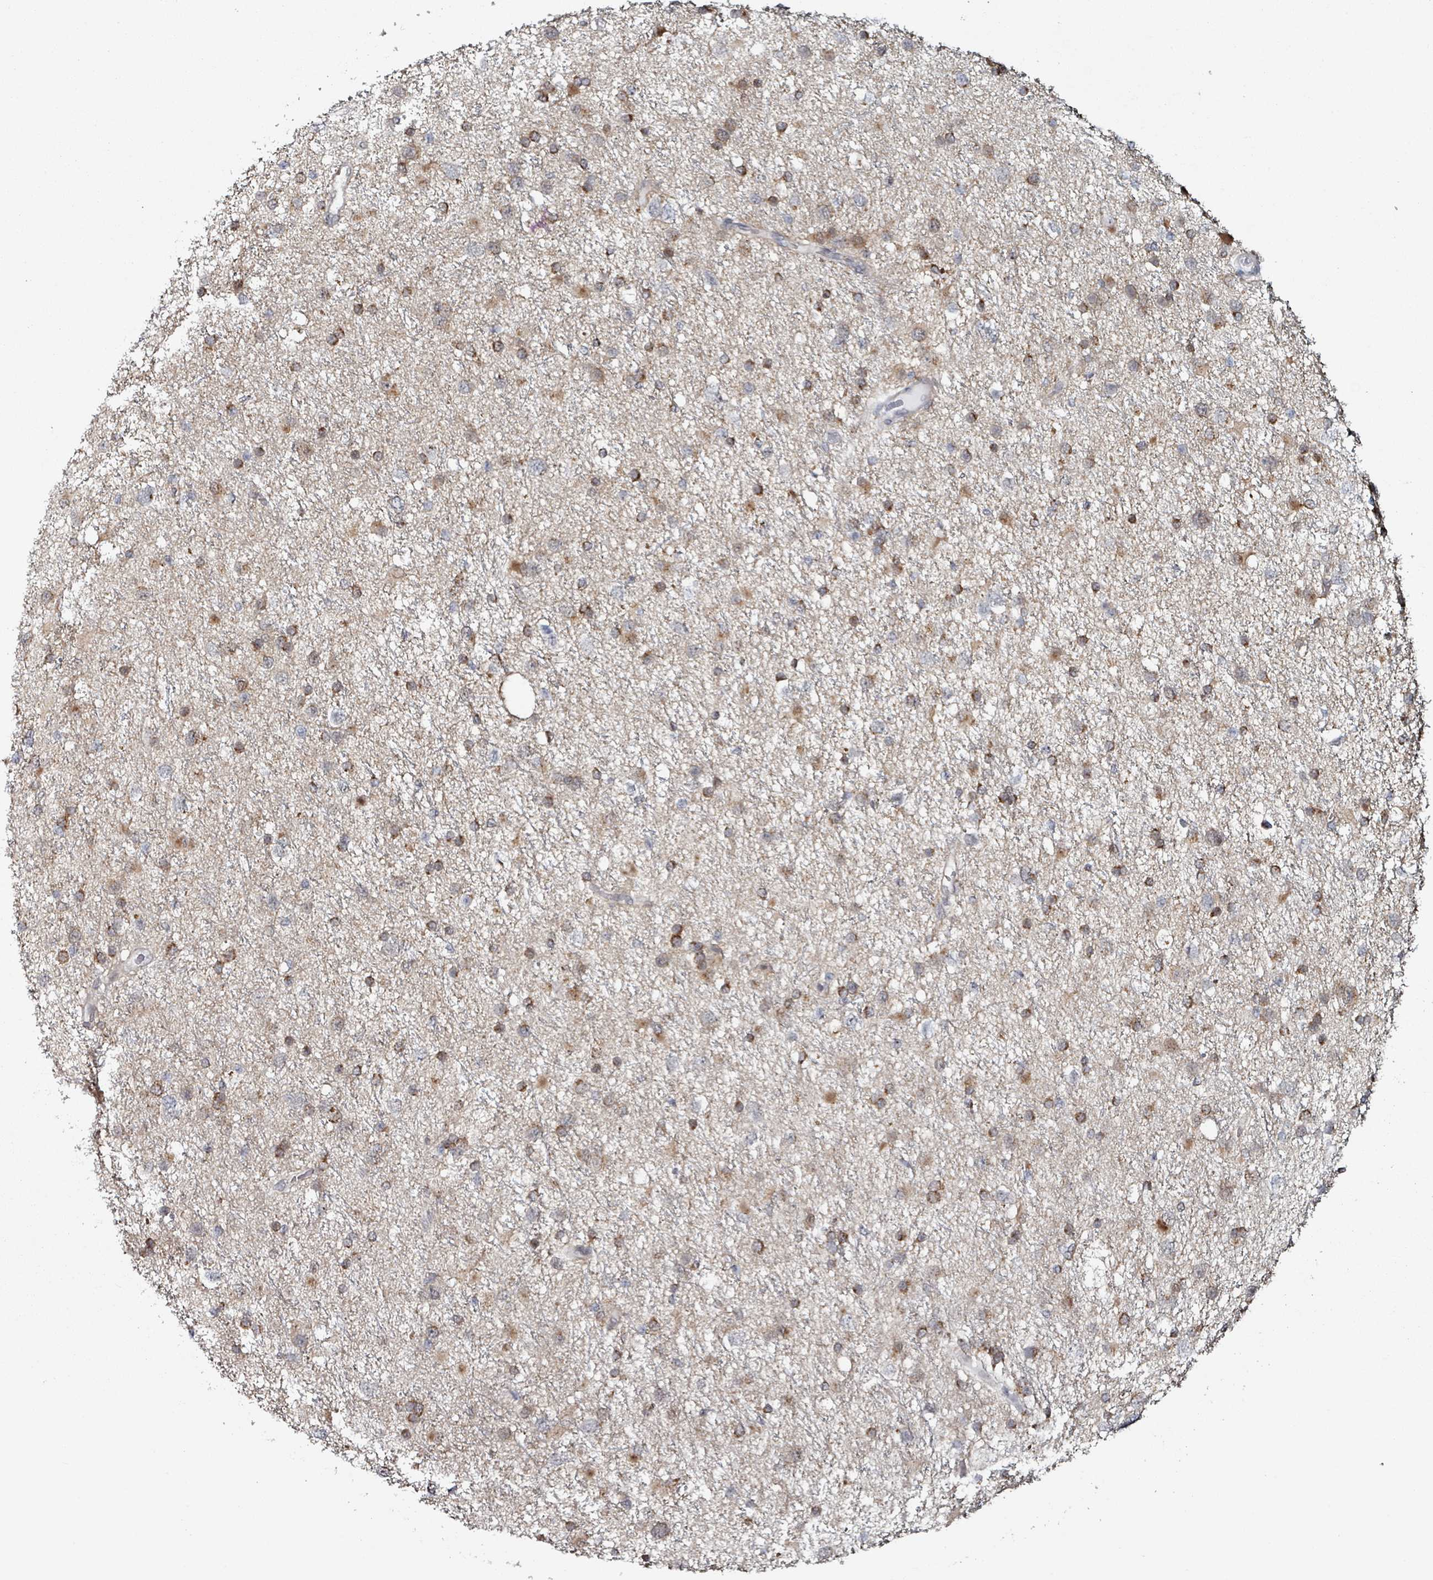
{"staining": {"intensity": "strong", "quantity": "25%-75%", "location": "cytoplasmic/membranous"}, "tissue": "glioma", "cell_type": "Tumor cells", "image_type": "cancer", "snomed": [{"axis": "morphology", "description": "Glioma, malignant, Low grade"}, {"axis": "topography", "description": "Brain"}], "caption": "Glioma stained for a protein shows strong cytoplasmic/membranous positivity in tumor cells.", "gene": "B3GAT3", "patient": {"sex": "female", "age": 32}}